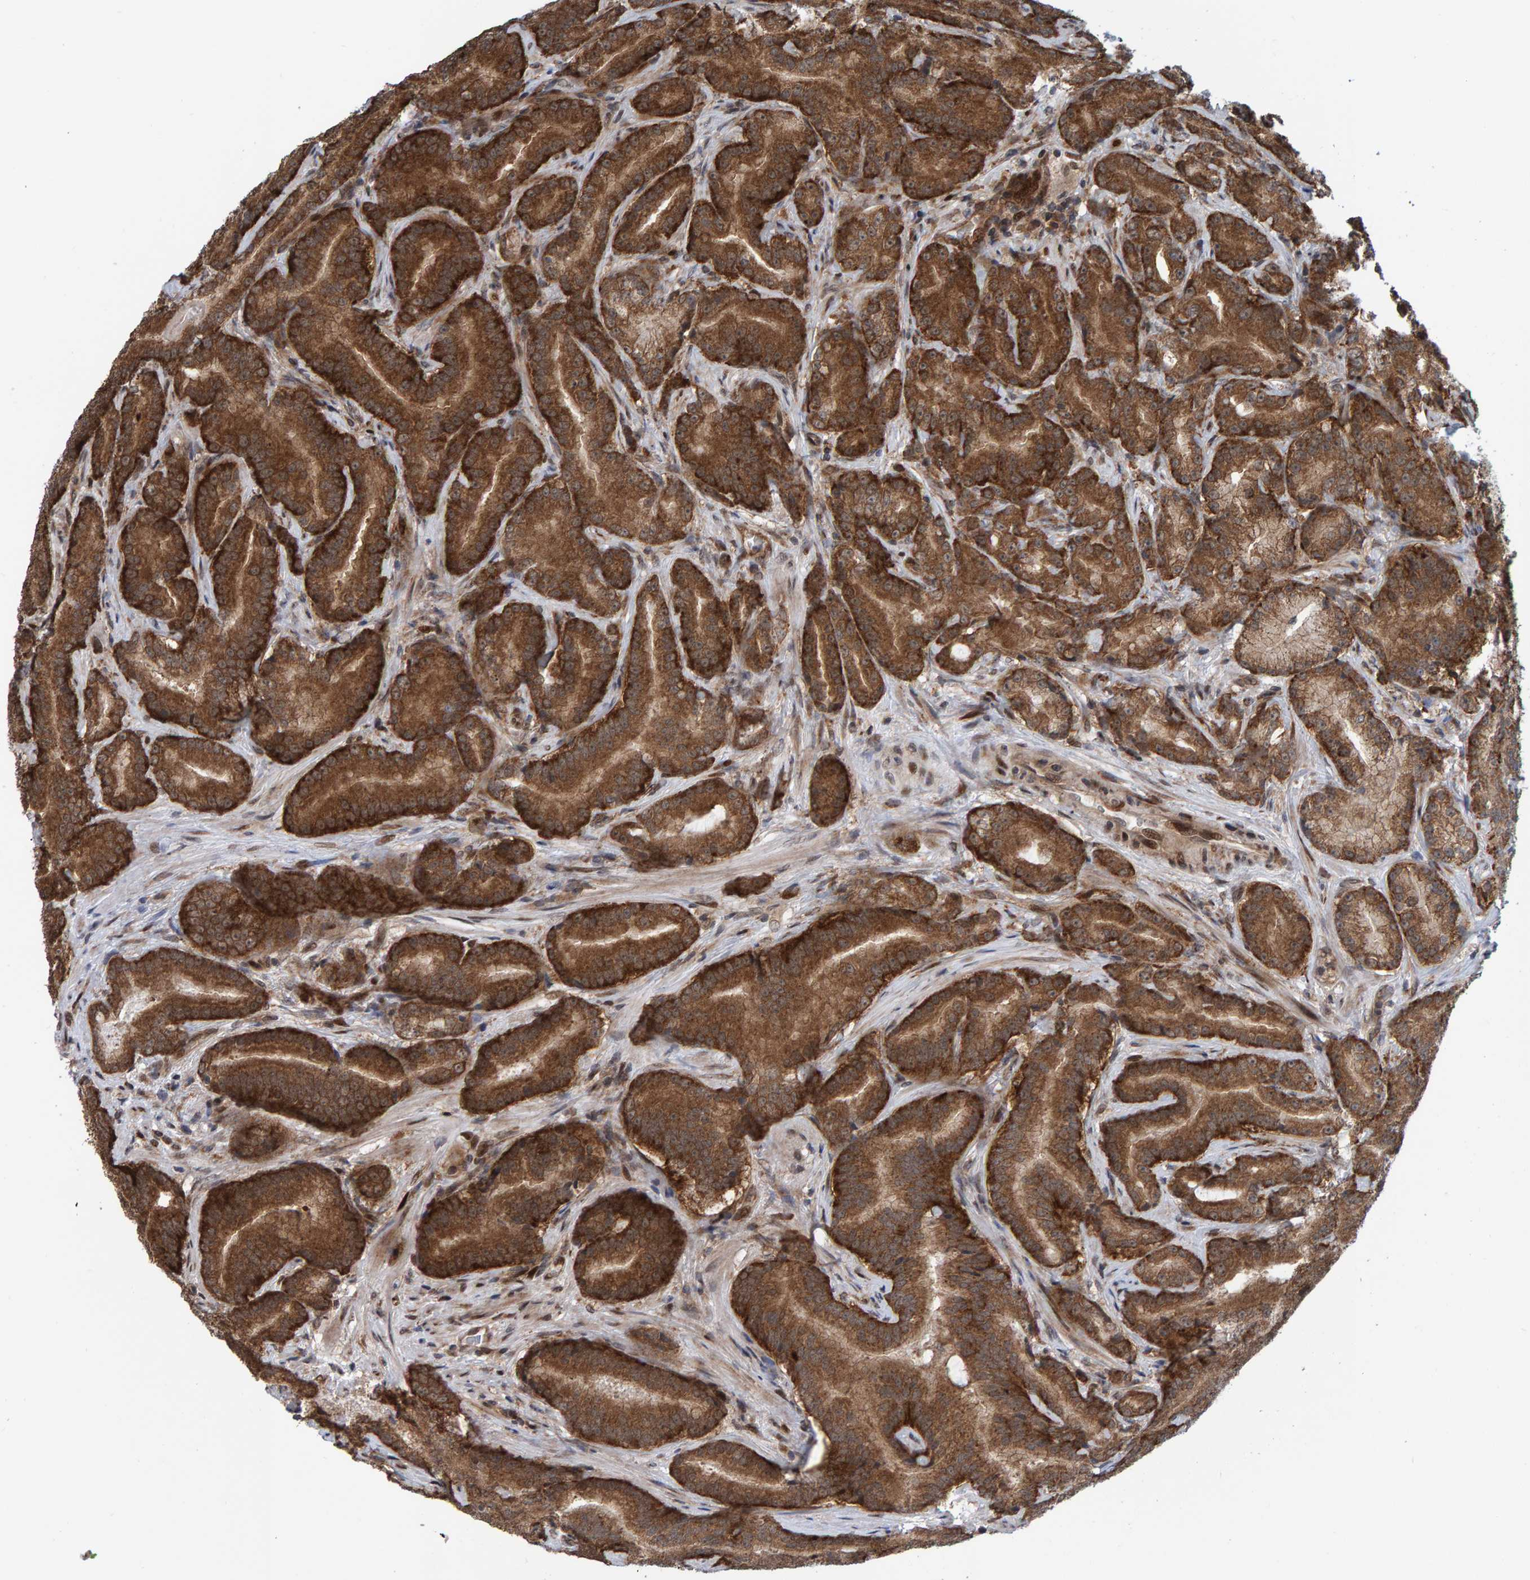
{"staining": {"intensity": "strong", "quantity": ">75%", "location": "cytoplasmic/membranous"}, "tissue": "prostate cancer", "cell_type": "Tumor cells", "image_type": "cancer", "snomed": [{"axis": "morphology", "description": "Adenocarcinoma, High grade"}, {"axis": "topography", "description": "Prostate"}], "caption": "This is an image of immunohistochemistry (IHC) staining of prostate cancer (adenocarcinoma (high-grade)), which shows strong expression in the cytoplasmic/membranous of tumor cells.", "gene": "ZNF366", "patient": {"sex": "male", "age": 55}}